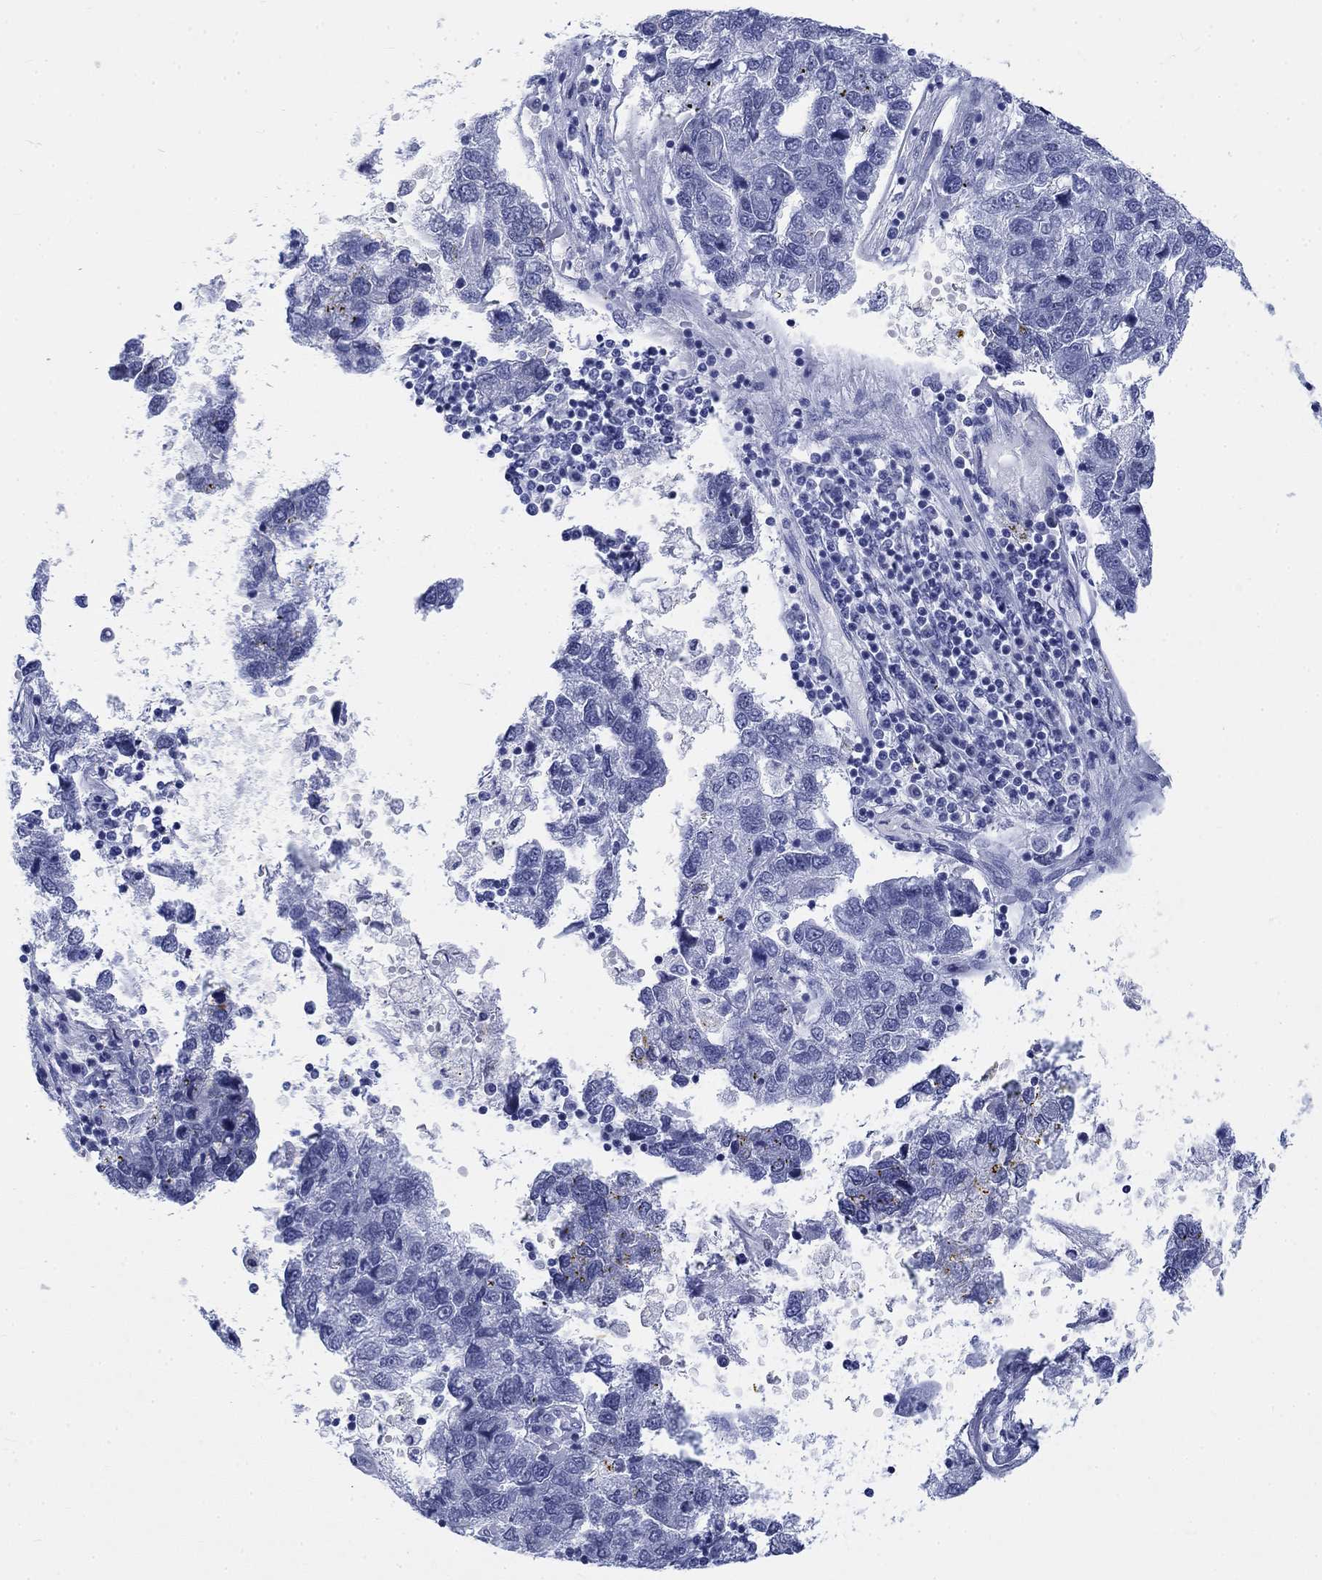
{"staining": {"intensity": "negative", "quantity": "none", "location": "none"}, "tissue": "pancreatic cancer", "cell_type": "Tumor cells", "image_type": "cancer", "snomed": [{"axis": "morphology", "description": "Adenocarcinoma, NOS"}, {"axis": "topography", "description": "Pancreas"}], "caption": "Pancreatic adenocarcinoma was stained to show a protein in brown. There is no significant expression in tumor cells. (DAB IHC with hematoxylin counter stain).", "gene": "KRT76", "patient": {"sex": "female", "age": 61}}